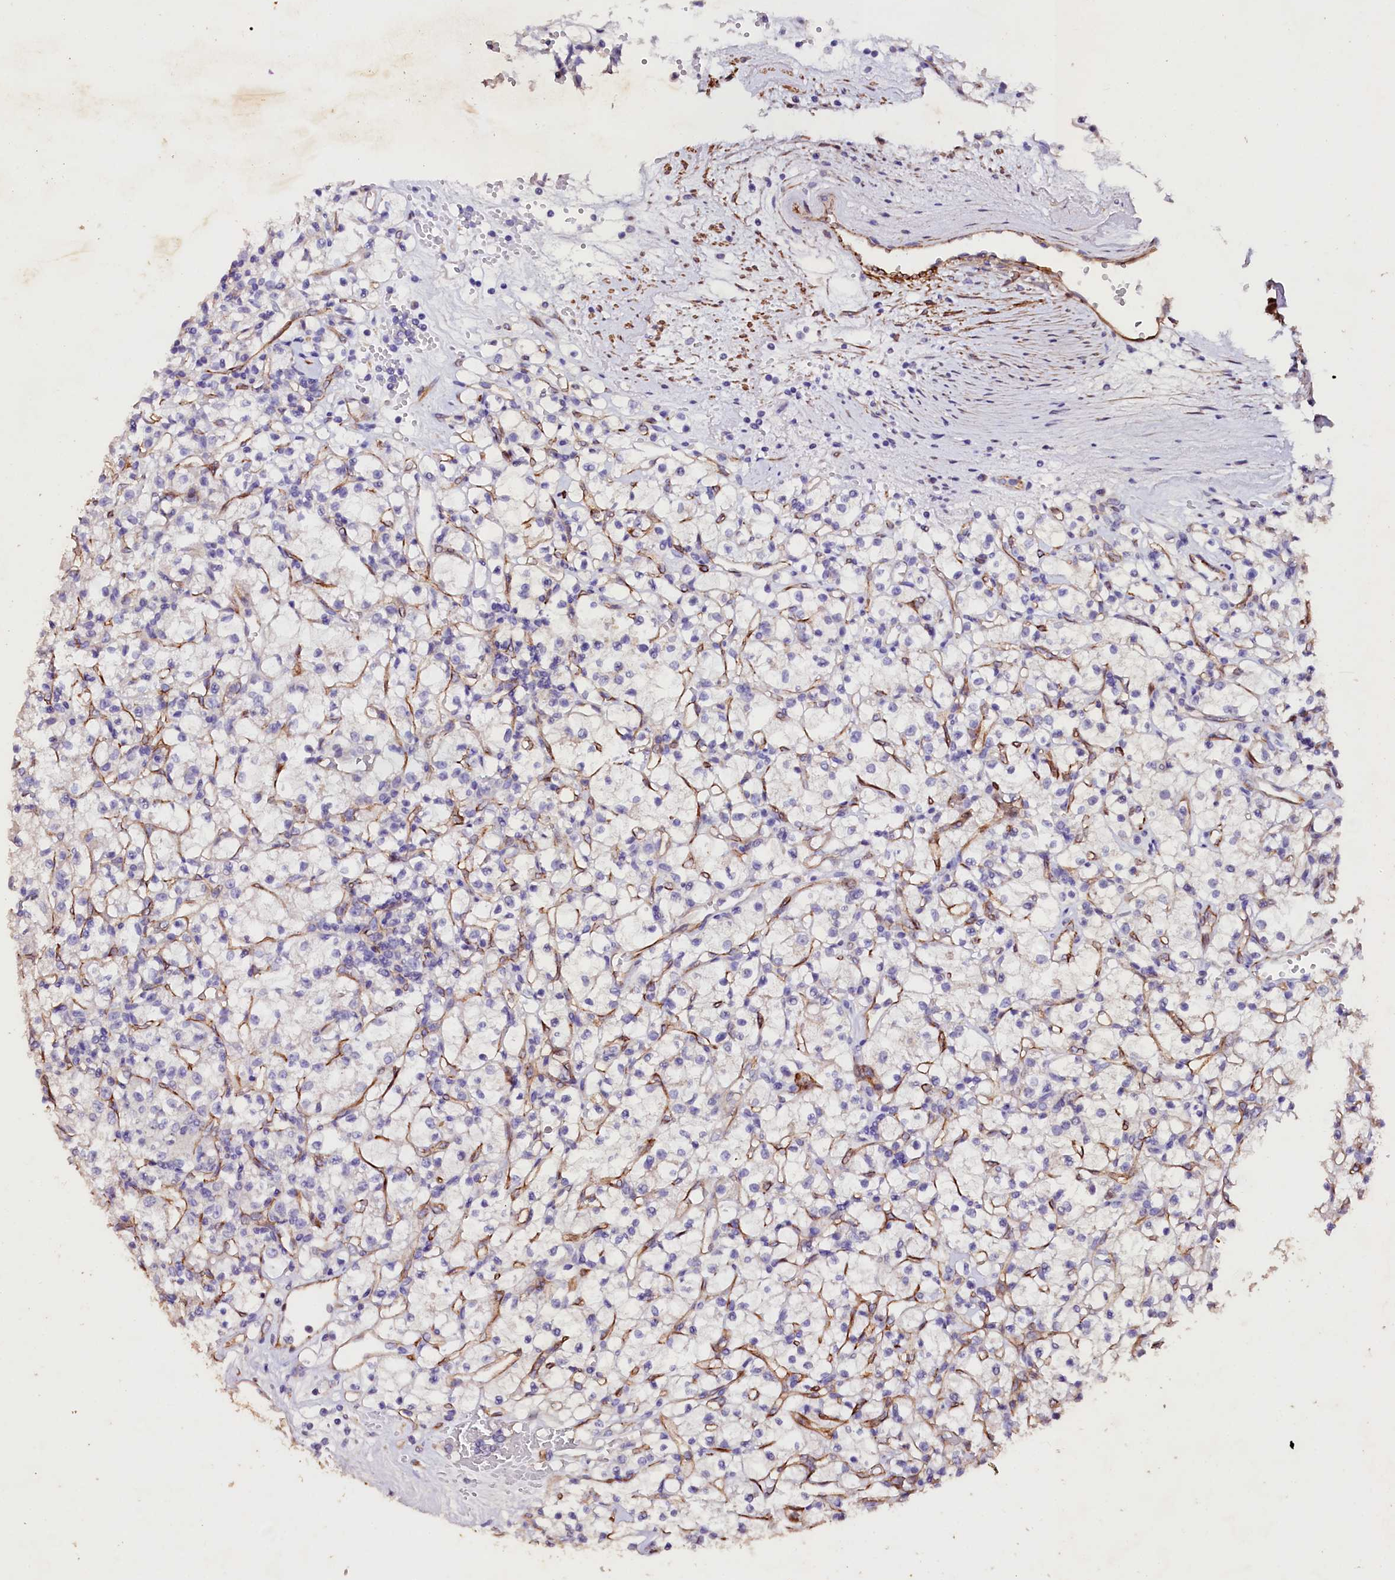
{"staining": {"intensity": "negative", "quantity": "none", "location": "none"}, "tissue": "renal cancer", "cell_type": "Tumor cells", "image_type": "cancer", "snomed": [{"axis": "morphology", "description": "Adenocarcinoma, NOS"}, {"axis": "topography", "description": "Kidney"}], "caption": "Immunohistochemistry image of human renal cancer (adenocarcinoma) stained for a protein (brown), which displays no staining in tumor cells.", "gene": "VPS36", "patient": {"sex": "female", "age": 59}}